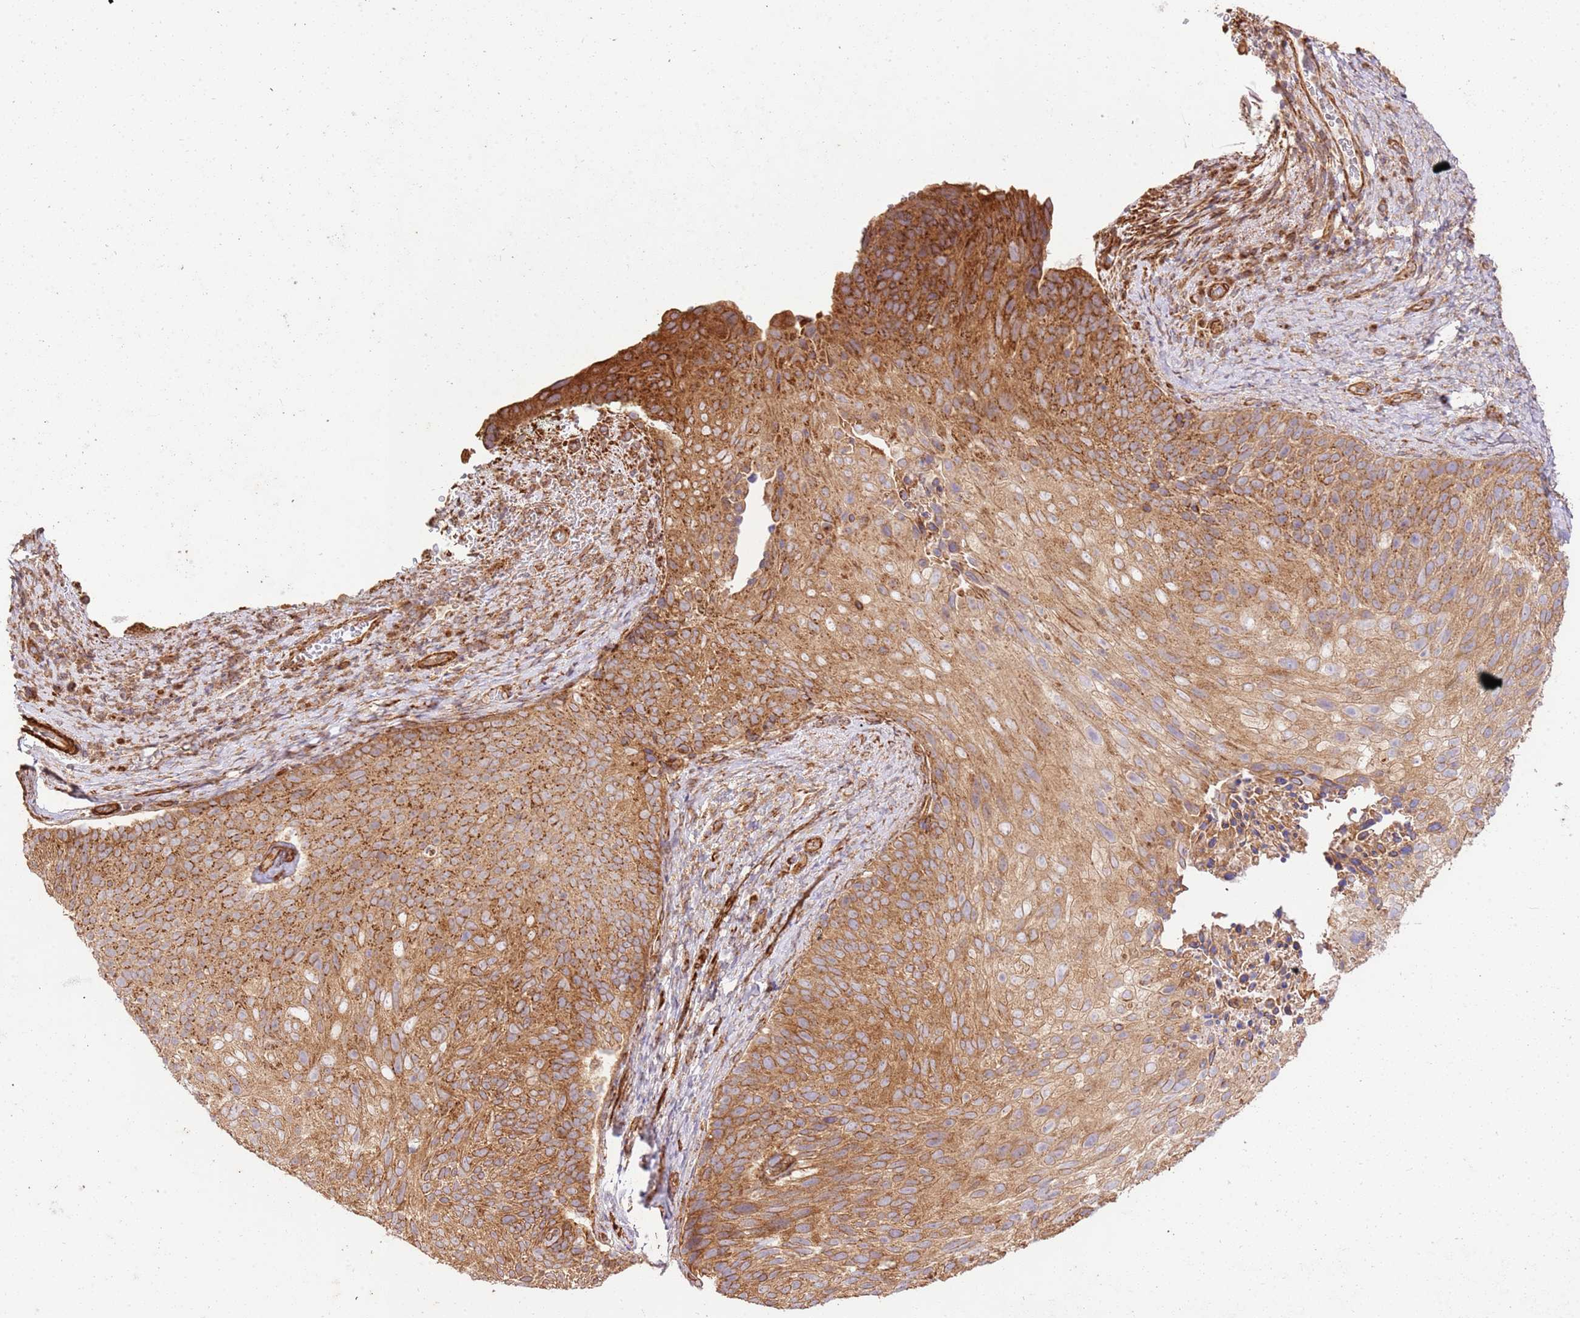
{"staining": {"intensity": "moderate", "quantity": ">75%", "location": "cytoplasmic/membranous"}, "tissue": "cervical cancer", "cell_type": "Tumor cells", "image_type": "cancer", "snomed": [{"axis": "morphology", "description": "Squamous cell carcinoma, NOS"}, {"axis": "topography", "description": "Cervix"}], "caption": "IHC of cervical squamous cell carcinoma reveals medium levels of moderate cytoplasmic/membranous positivity in approximately >75% of tumor cells.", "gene": "ZBTB39", "patient": {"sex": "female", "age": 80}}